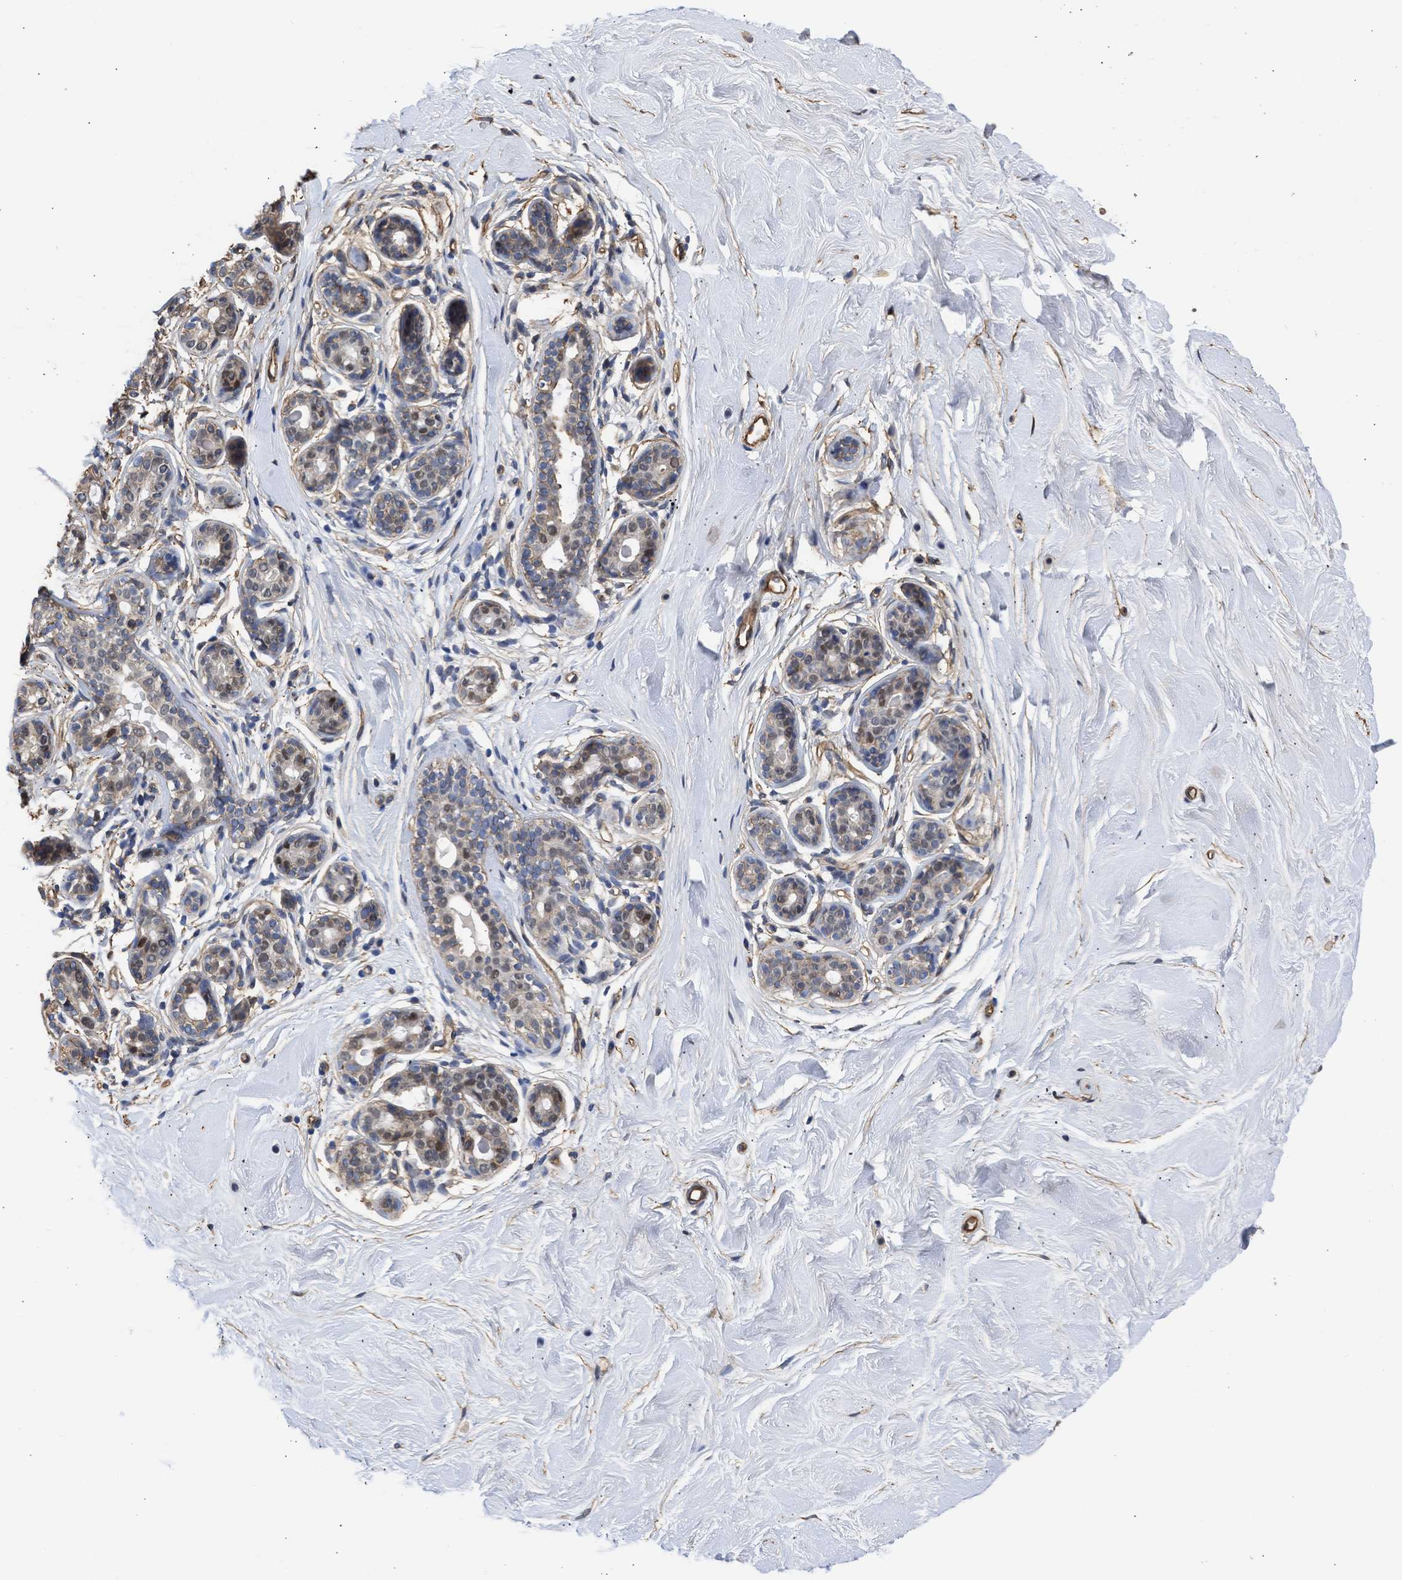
{"staining": {"intensity": "negative", "quantity": "none", "location": "none"}, "tissue": "breast", "cell_type": "Adipocytes", "image_type": "normal", "snomed": [{"axis": "morphology", "description": "Normal tissue, NOS"}, {"axis": "topography", "description": "Breast"}], "caption": "Immunohistochemistry (IHC) histopathology image of benign breast: breast stained with DAB (3,3'-diaminobenzidine) reveals no significant protein positivity in adipocytes. Nuclei are stained in blue.", "gene": "MAS1L", "patient": {"sex": "female", "age": 22}}